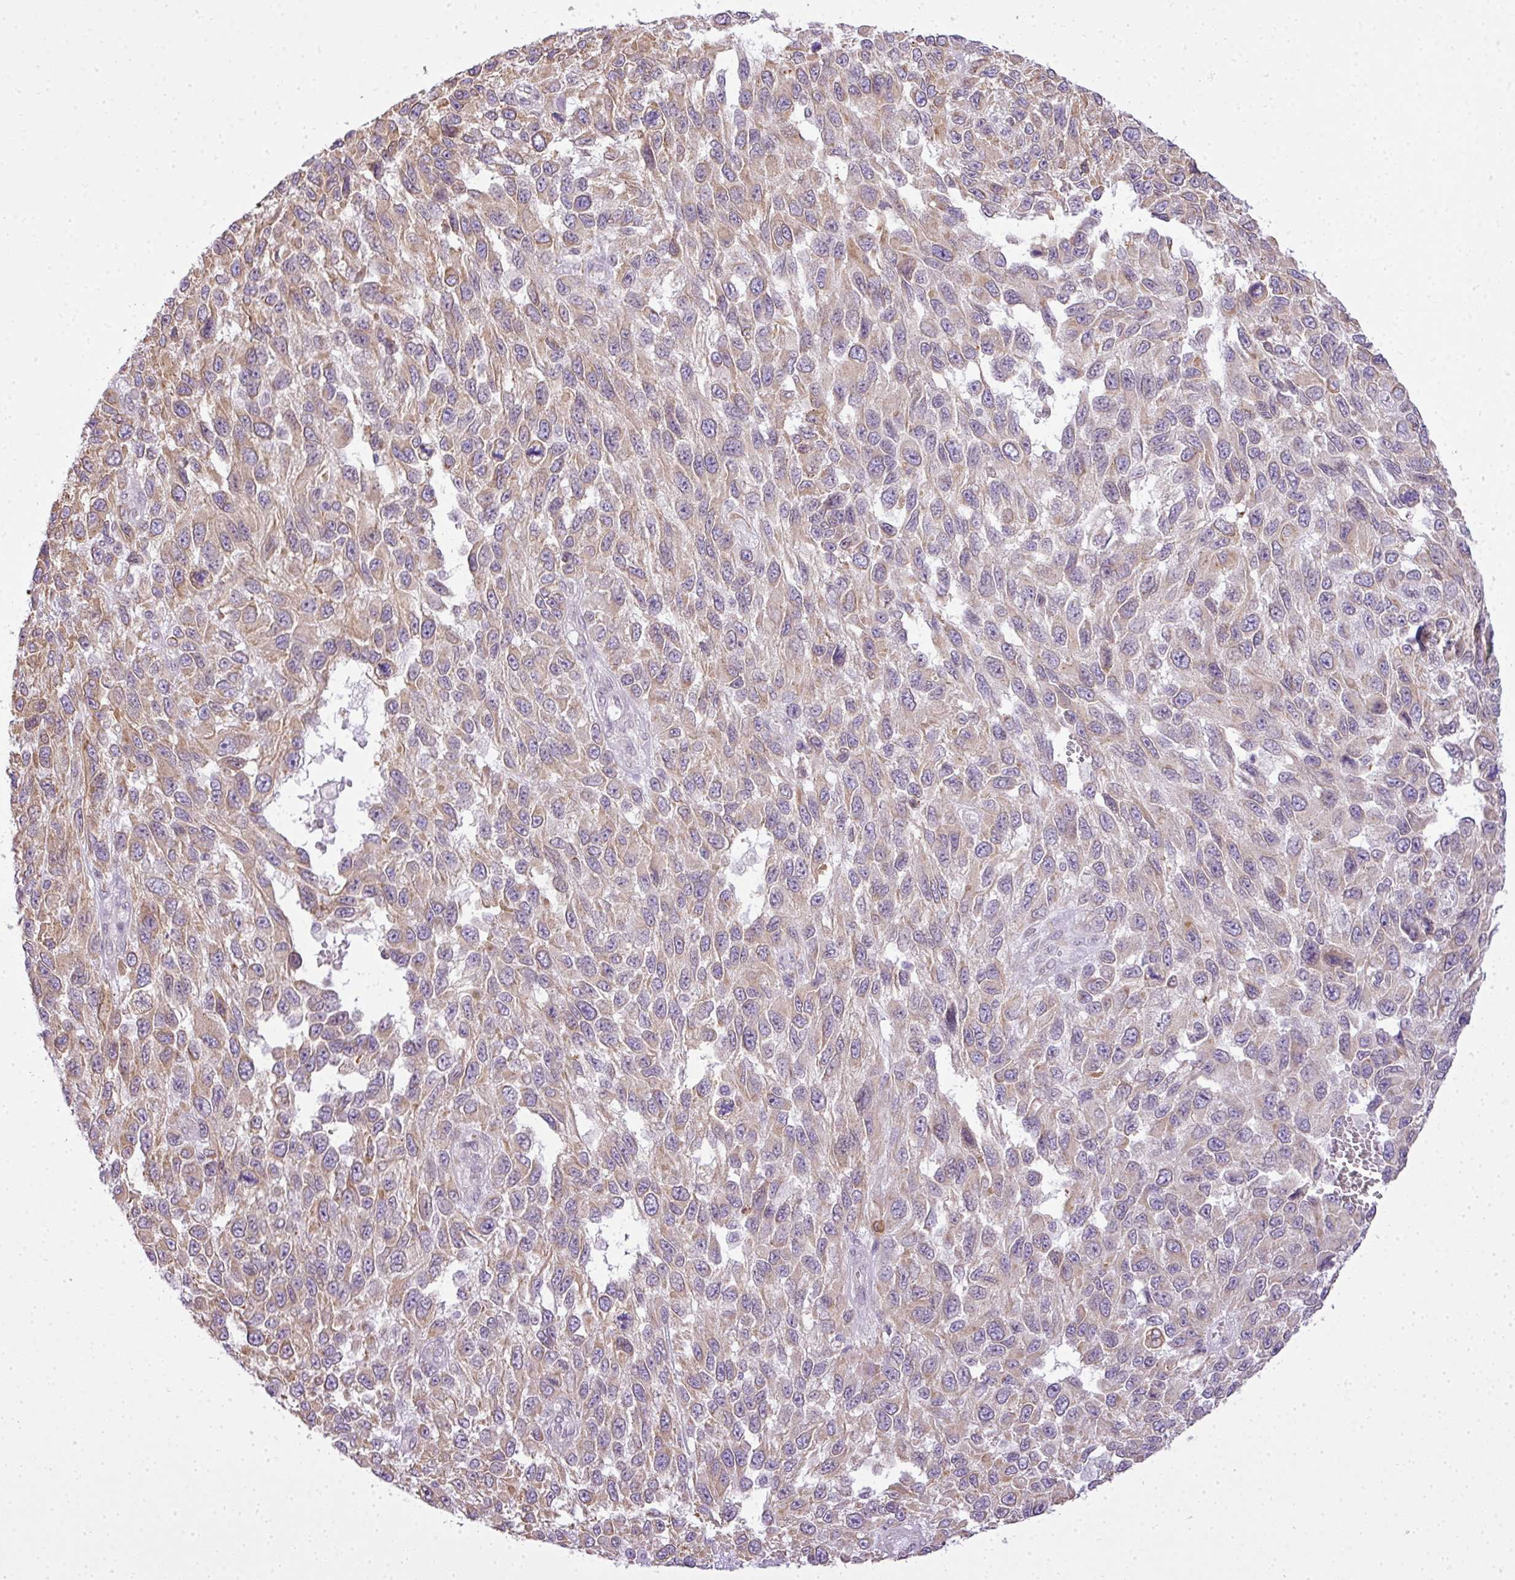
{"staining": {"intensity": "weak", "quantity": ">75%", "location": "cytoplasmic/membranous"}, "tissue": "melanoma", "cell_type": "Tumor cells", "image_type": "cancer", "snomed": [{"axis": "morphology", "description": "Malignant melanoma, NOS"}, {"axis": "topography", "description": "Skin"}], "caption": "This micrograph shows malignant melanoma stained with immunohistochemistry (IHC) to label a protein in brown. The cytoplasmic/membranous of tumor cells show weak positivity for the protein. Nuclei are counter-stained blue.", "gene": "COX18", "patient": {"sex": "female", "age": 96}}